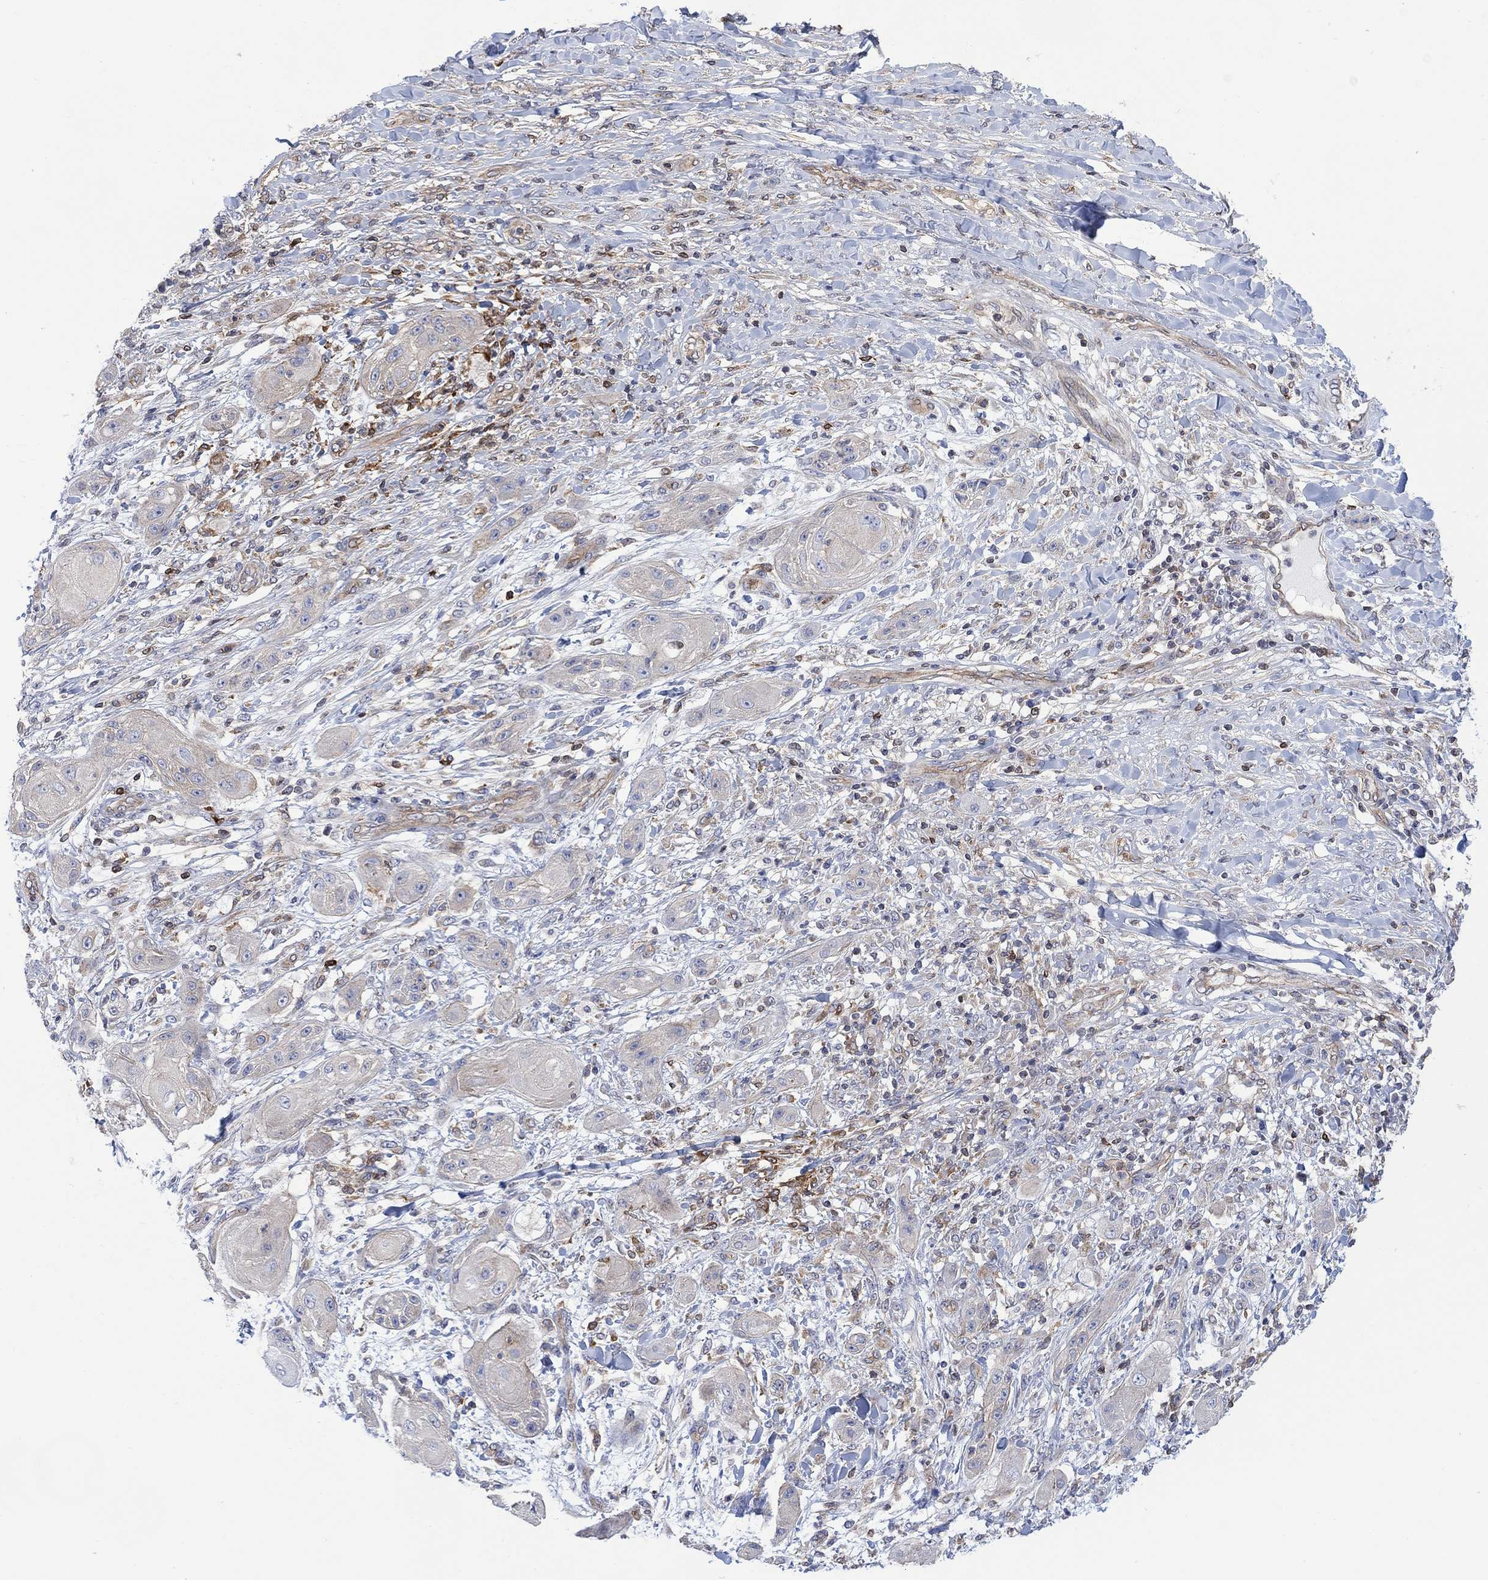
{"staining": {"intensity": "negative", "quantity": "none", "location": "none"}, "tissue": "skin cancer", "cell_type": "Tumor cells", "image_type": "cancer", "snomed": [{"axis": "morphology", "description": "Squamous cell carcinoma, NOS"}, {"axis": "topography", "description": "Skin"}], "caption": "Immunohistochemistry histopathology image of neoplastic tissue: human skin cancer (squamous cell carcinoma) stained with DAB (3,3'-diaminobenzidine) reveals no significant protein expression in tumor cells.", "gene": "GBP5", "patient": {"sex": "male", "age": 62}}